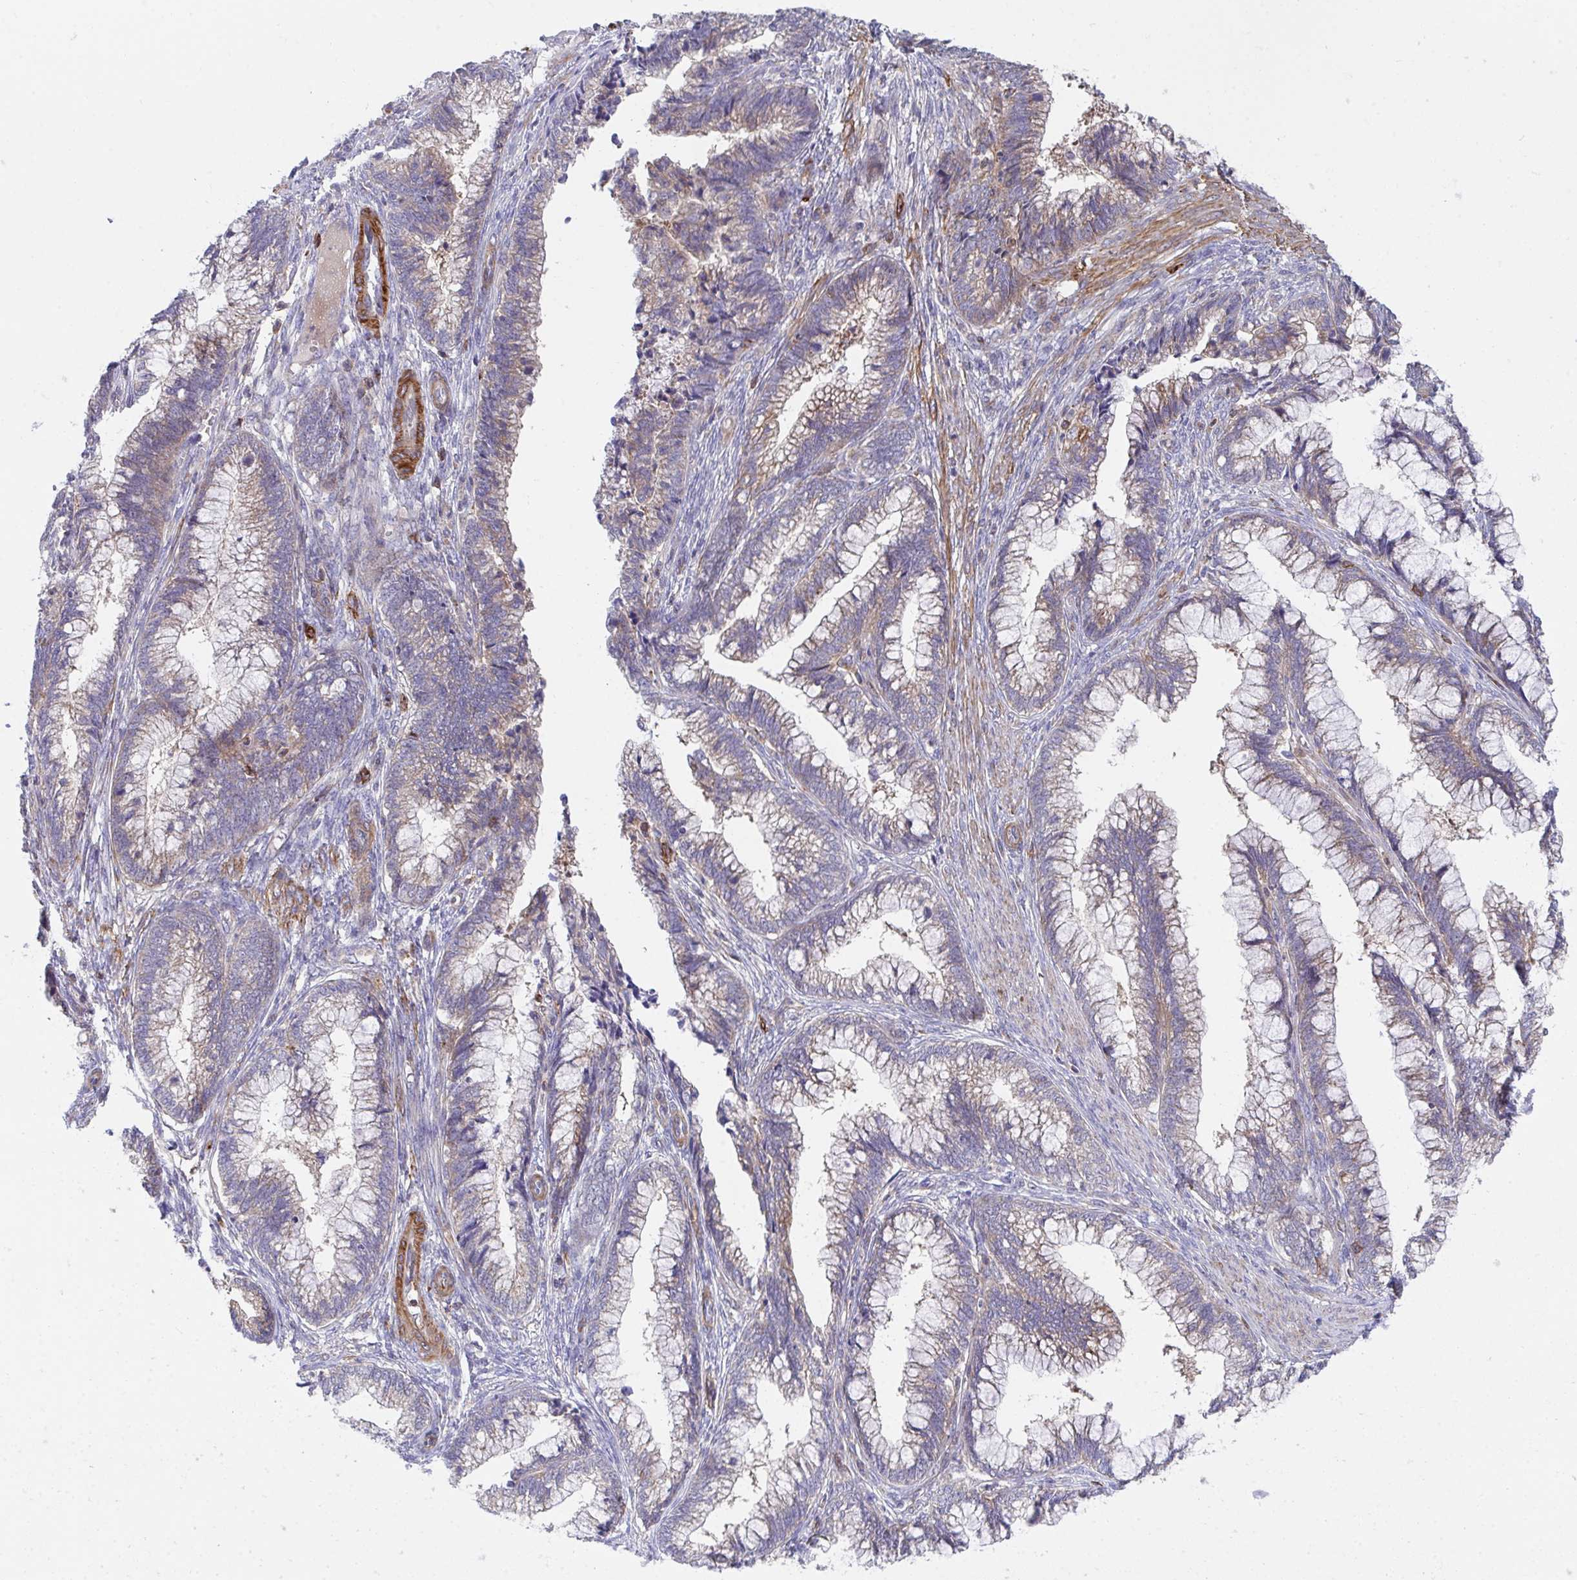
{"staining": {"intensity": "moderate", "quantity": "25%-75%", "location": "cytoplasmic/membranous"}, "tissue": "cervical cancer", "cell_type": "Tumor cells", "image_type": "cancer", "snomed": [{"axis": "morphology", "description": "Adenocarcinoma, NOS"}, {"axis": "topography", "description": "Cervix"}], "caption": "Immunohistochemistry of adenocarcinoma (cervical) displays medium levels of moderate cytoplasmic/membranous staining in about 25%-75% of tumor cells.", "gene": "FRMD3", "patient": {"sex": "female", "age": 44}}